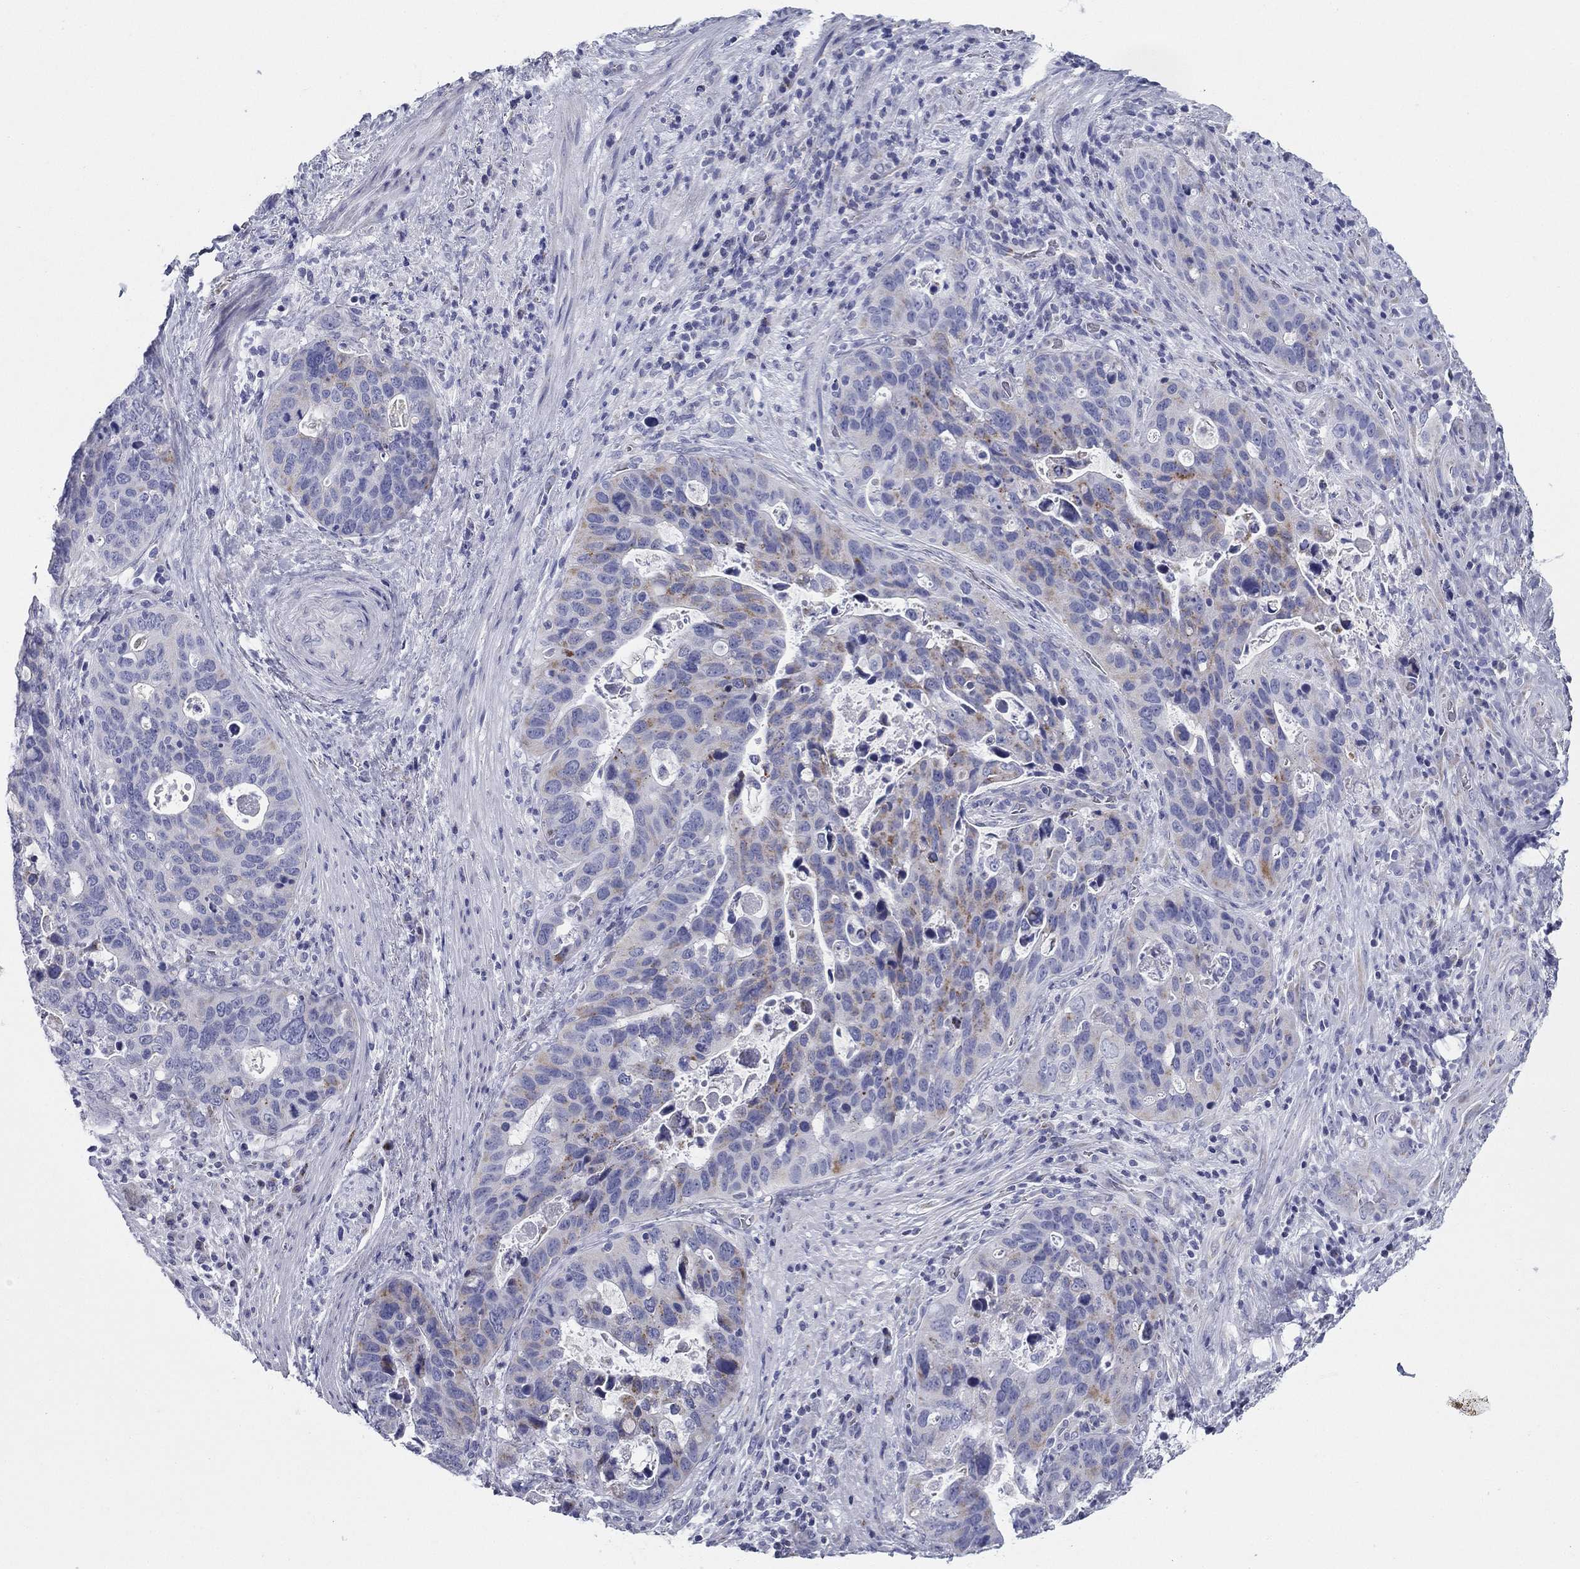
{"staining": {"intensity": "weak", "quantity": "<25%", "location": "cytoplasmic/membranous"}, "tissue": "stomach cancer", "cell_type": "Tumor cells", "image_type": "cancer", "snomed": [{"axis": "morphology", "description": "Adenocarcinoma, NOS"}, {"axis": "topography", "description": "Stomach"}], "caption": "Tumor cells are negative for protein expression in human stomach adenocarcinoma.", "gene": "ZP2", "patient": {"sex": "male", "age": 54}}